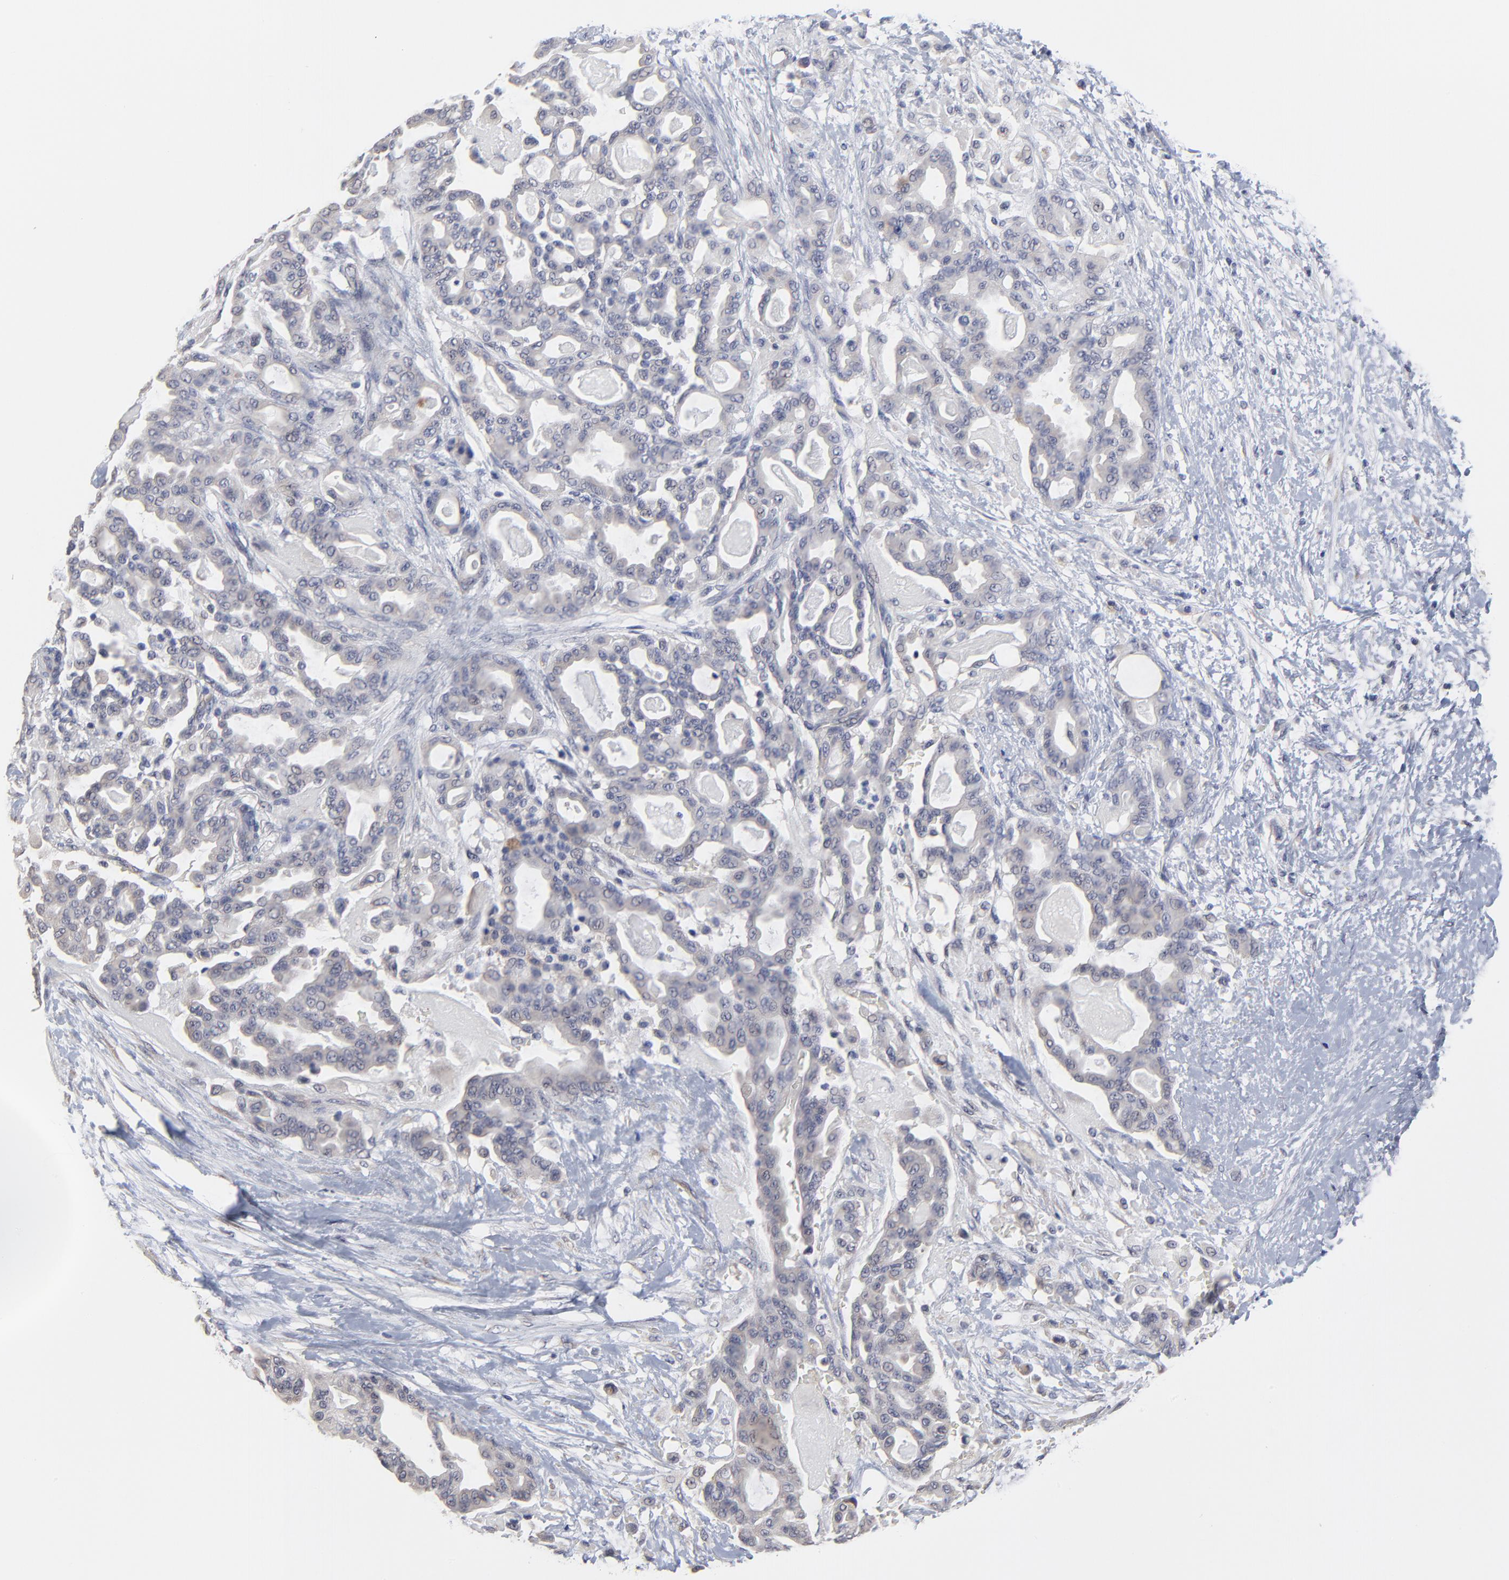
{"staining": {"intensity": "negative", "quantity": "none", "location": "none"}, "tissue": "pancreatic cancer", "cell_type": "Tumor cells", "image_type": "cancer", "snomed": [{"axis": "morphology", "description": "Adenocarcinoma, NOS"}, {"axis": "topography", "description": "Pancreas"}], "caption": "DAB immunohistochemical staining of human pancreatic cancer (adenocarcinoma) shows no significant expression in tumor cells.", "gene": "MAGEA10", "patient": {"sex": "male", "age": 63}}